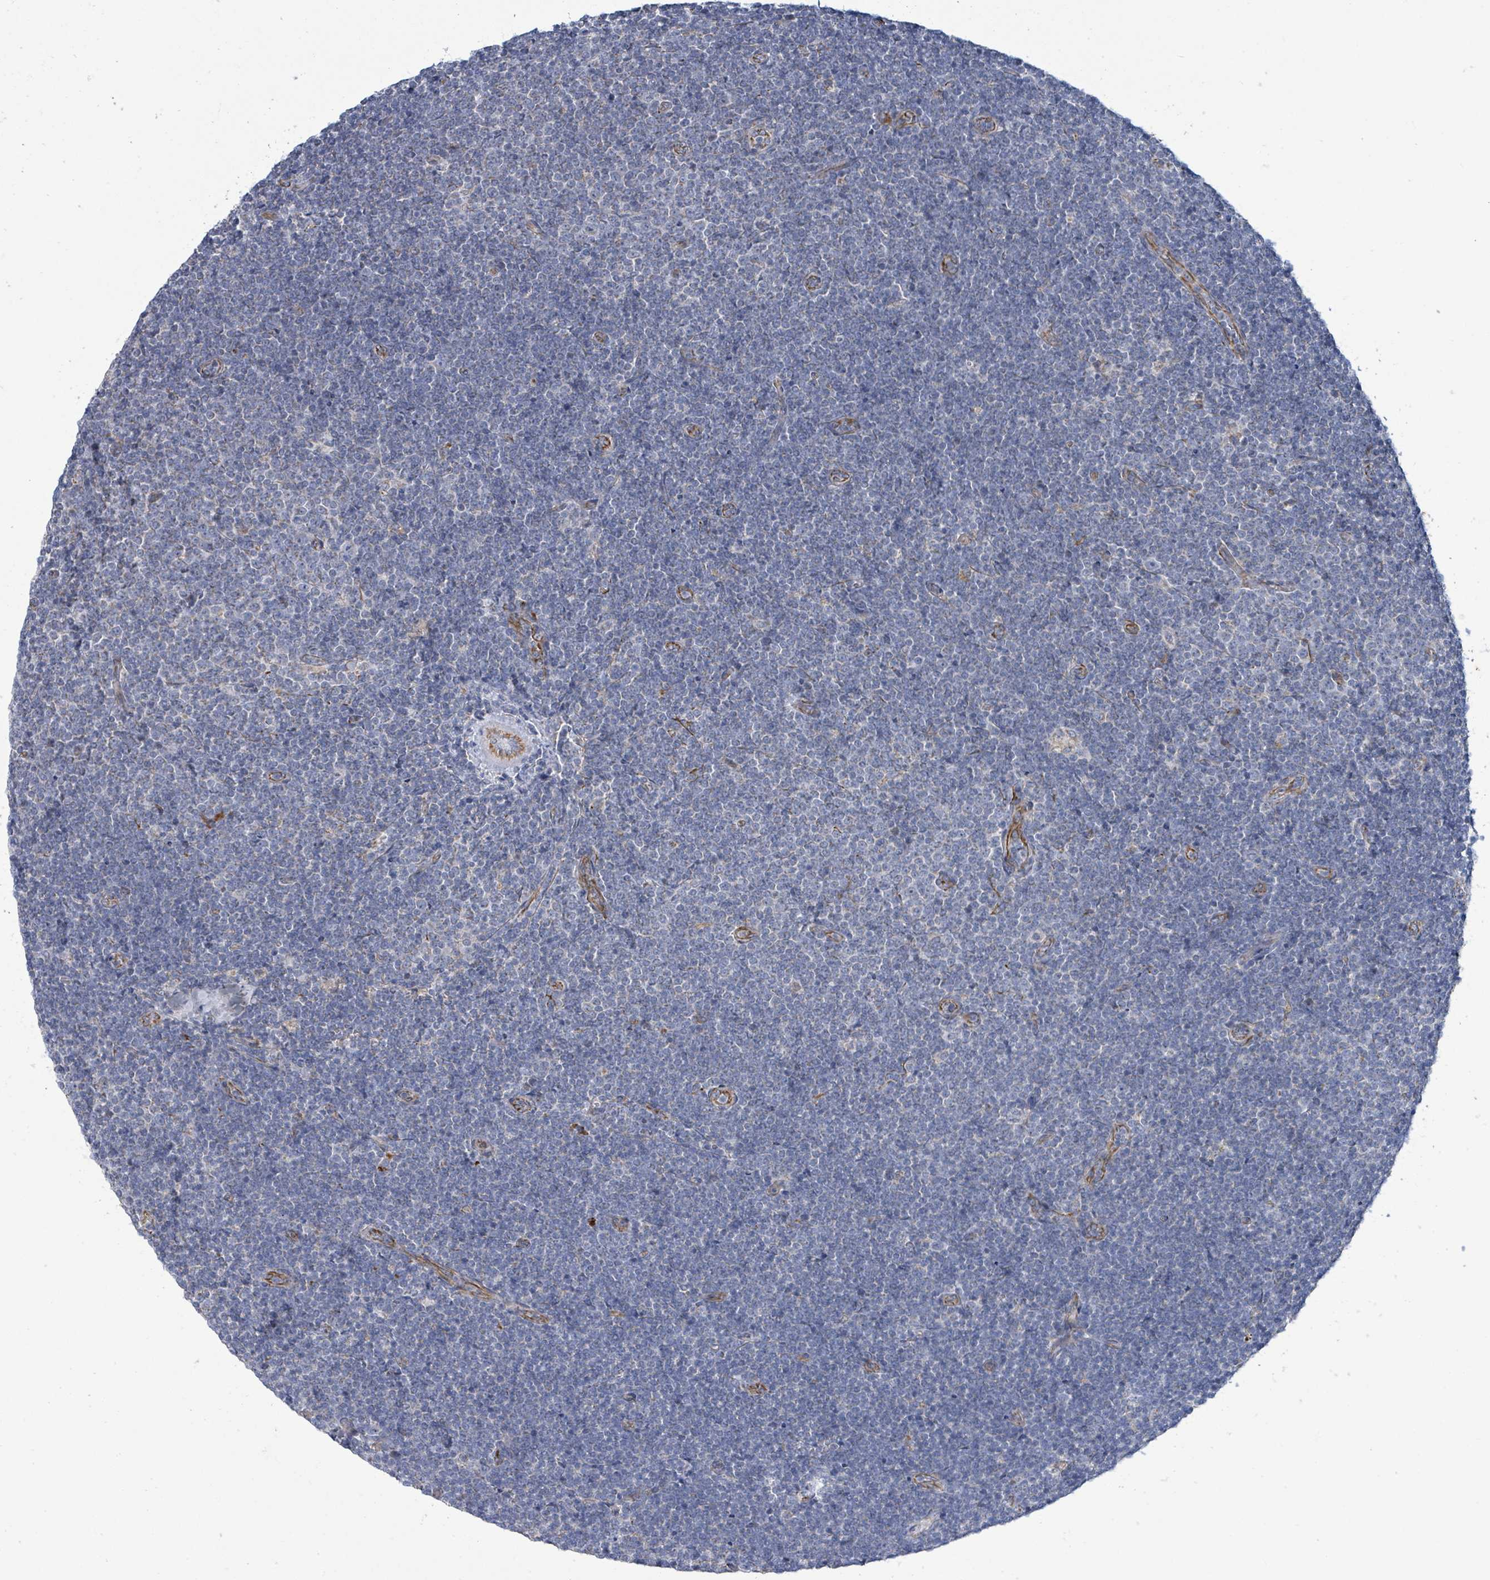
{"staining": {"intensity": "negative", "quantity": "none", "location": "none"}, "tissue": "lymphoma", "cell_type": "Tumor cells", "image_type": "cancer", "snomed": [{"axis": "morphology", "description": "Malignant lymphoma, non-Hodgkin's type, Low grade"}, {"axis": "topography", "description": "Lymph node"}], "caption": "Immunohistochemical staining of human malignant lymphoma, non-Hodgkin's type (low-grade) shows no significant staining in tumor cells. The staining is performed using DAB brown chromogen with nuclei counter-stained in using hematoxylin.", "gene": "ALG12", "patient": {"sex": "male", "age": 48}}